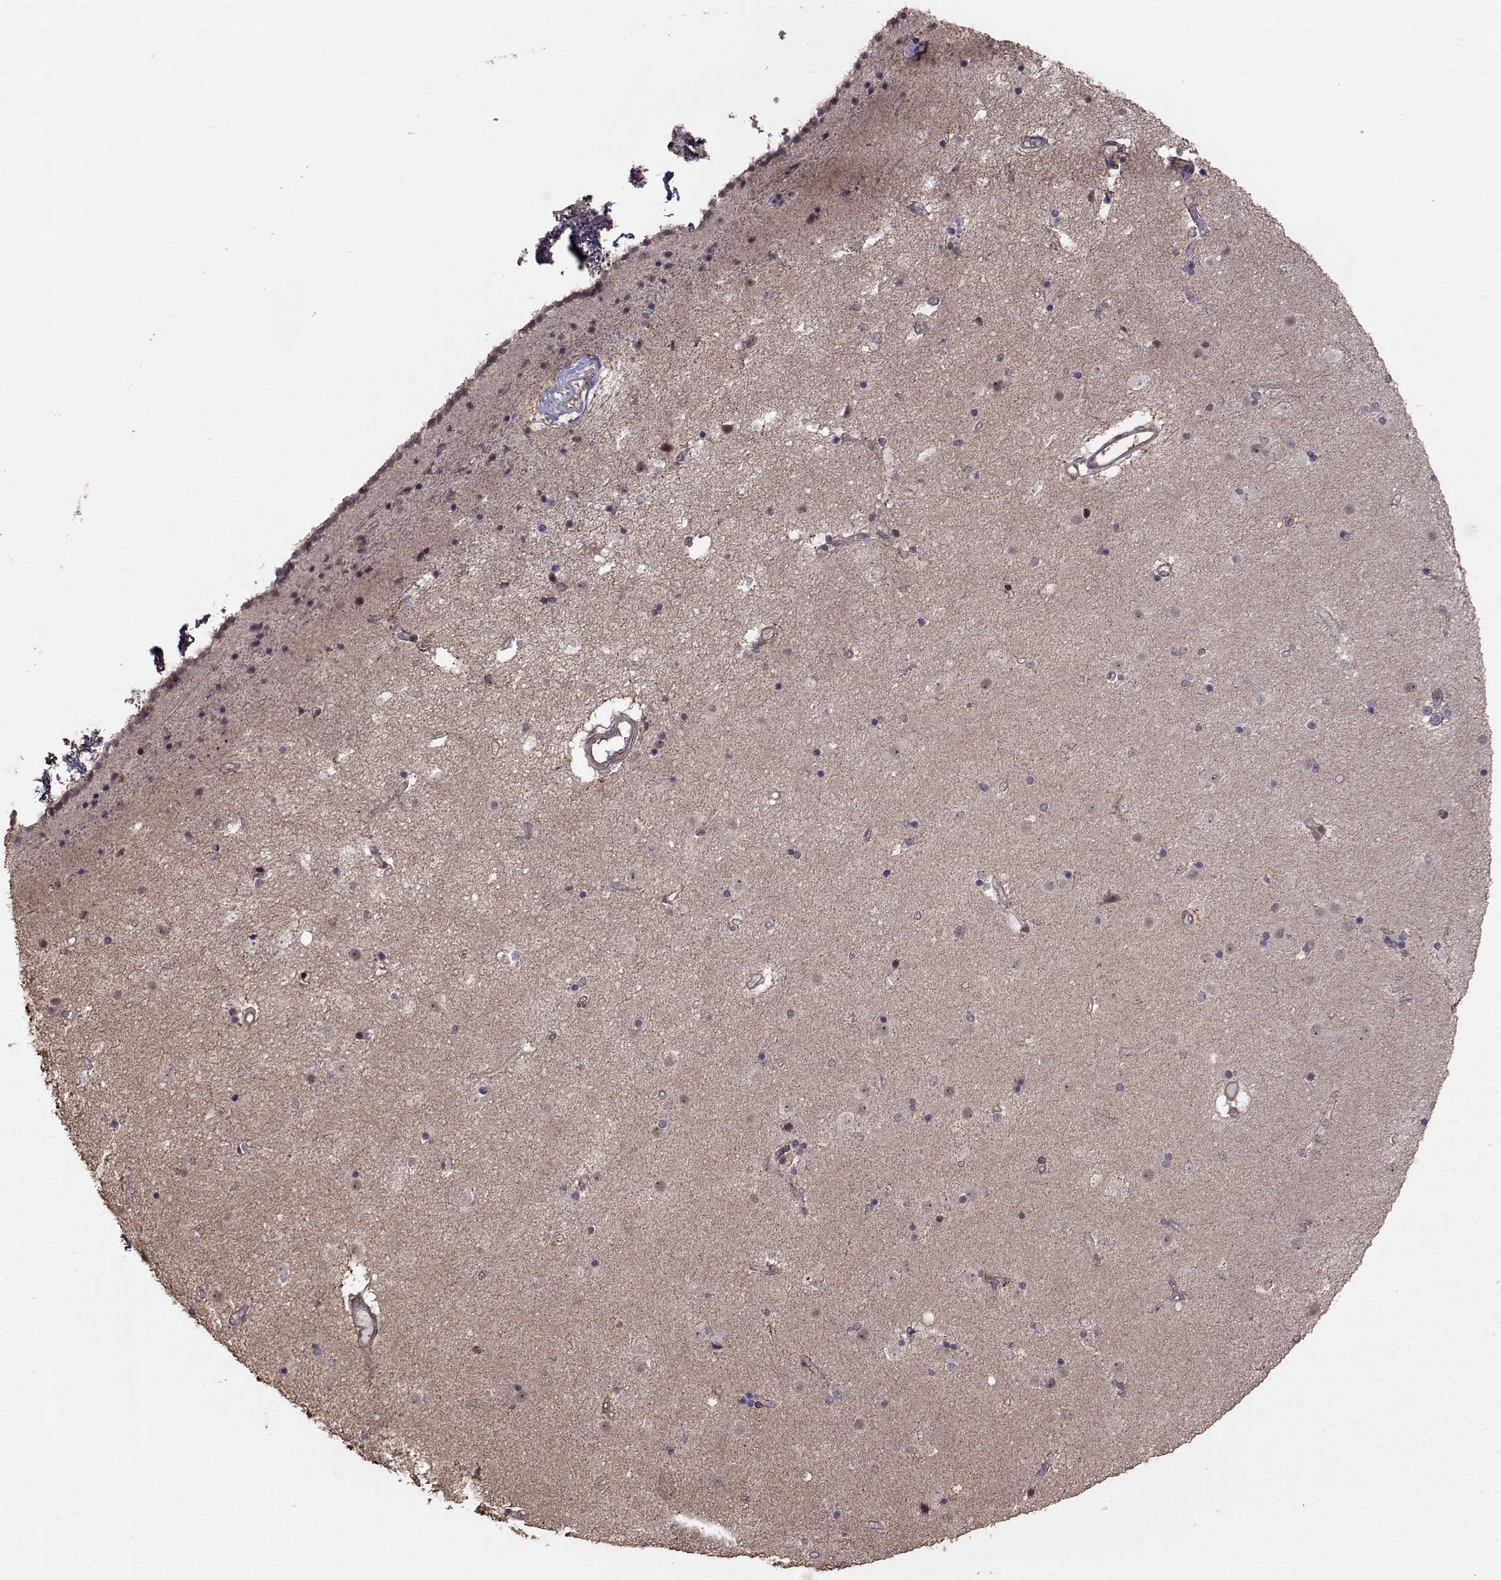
{"staining": {"intensity": "negative", "quantity": "none", "location": "none"}, "tissue": "caudate", "cell_type": "Glial cells", "image_type": "normal", "snomed": [{"axis": "morphology", "description": "Normal tissue, NOS"}, {"axis": "topography", "description": "Lateral ventricle wall"}], "caption": "The IHC photomicrograph has no significant expression in glial cells of caudate.", "gene": "TRIP10", "patient": {"sex": "female", "age": 71}}